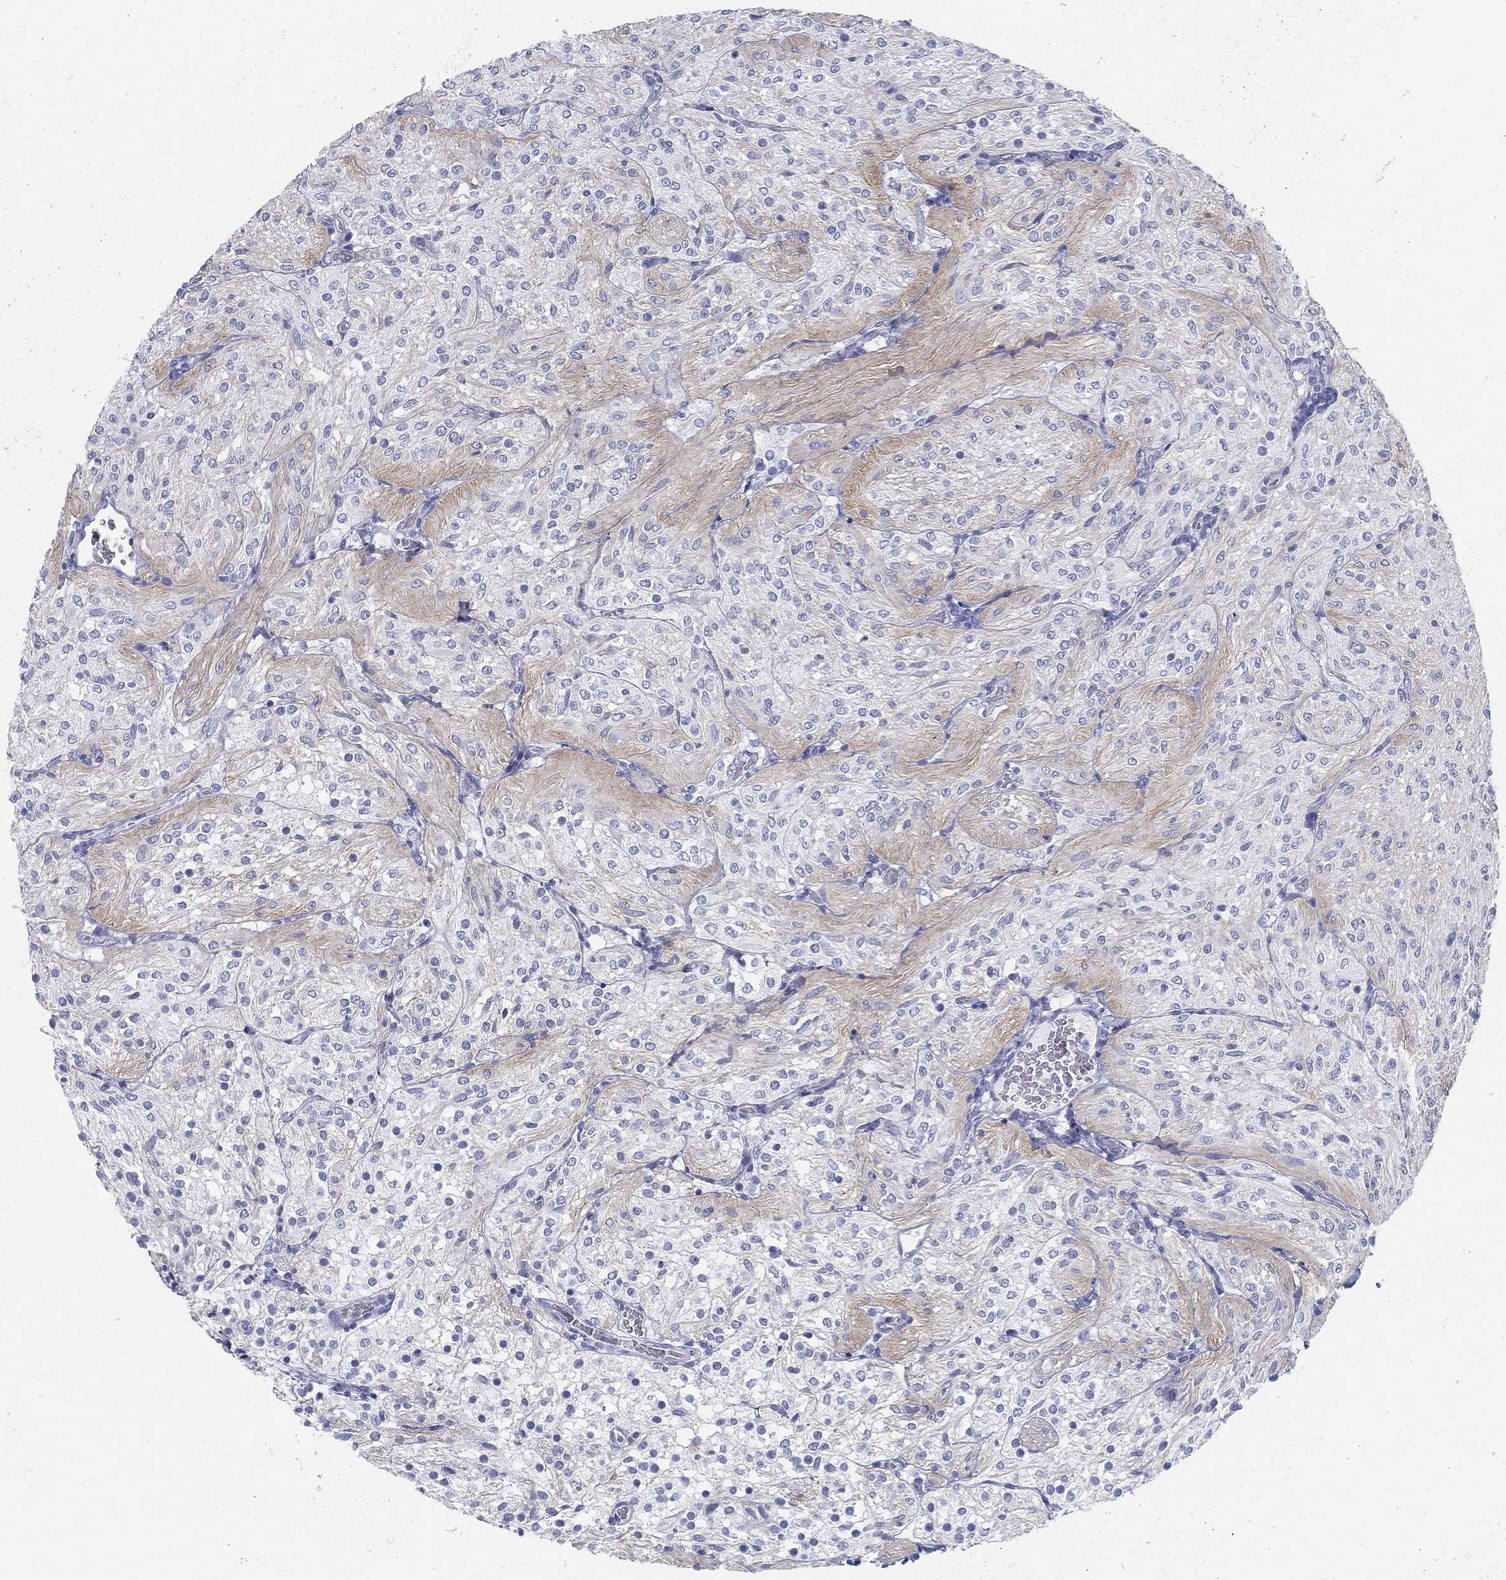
{"staining": {"intensity": "negative", "quantity": "none", "location": "none"}, "tissue": "glioma", "cell_type": "Tumor cells", "image_type": "cancer", "snomed": [{"axis": "morphology", "description": "Glioma, malignant, Low grade"}, {"axis": "topography", "description": "Brain"}], "caption": "A high-resolution histopathology image shows immunohistochemistry staining of glioma, which demonstrates no significant expression in tumor cells. (Stains: DAB immunohistochemistry (IHC) with hematoxylin counter stain, Microscopy: brightfield microscopy at high magnification).", "gene": "TMEM252", "patient": {"sex": "male", "age": 3}}